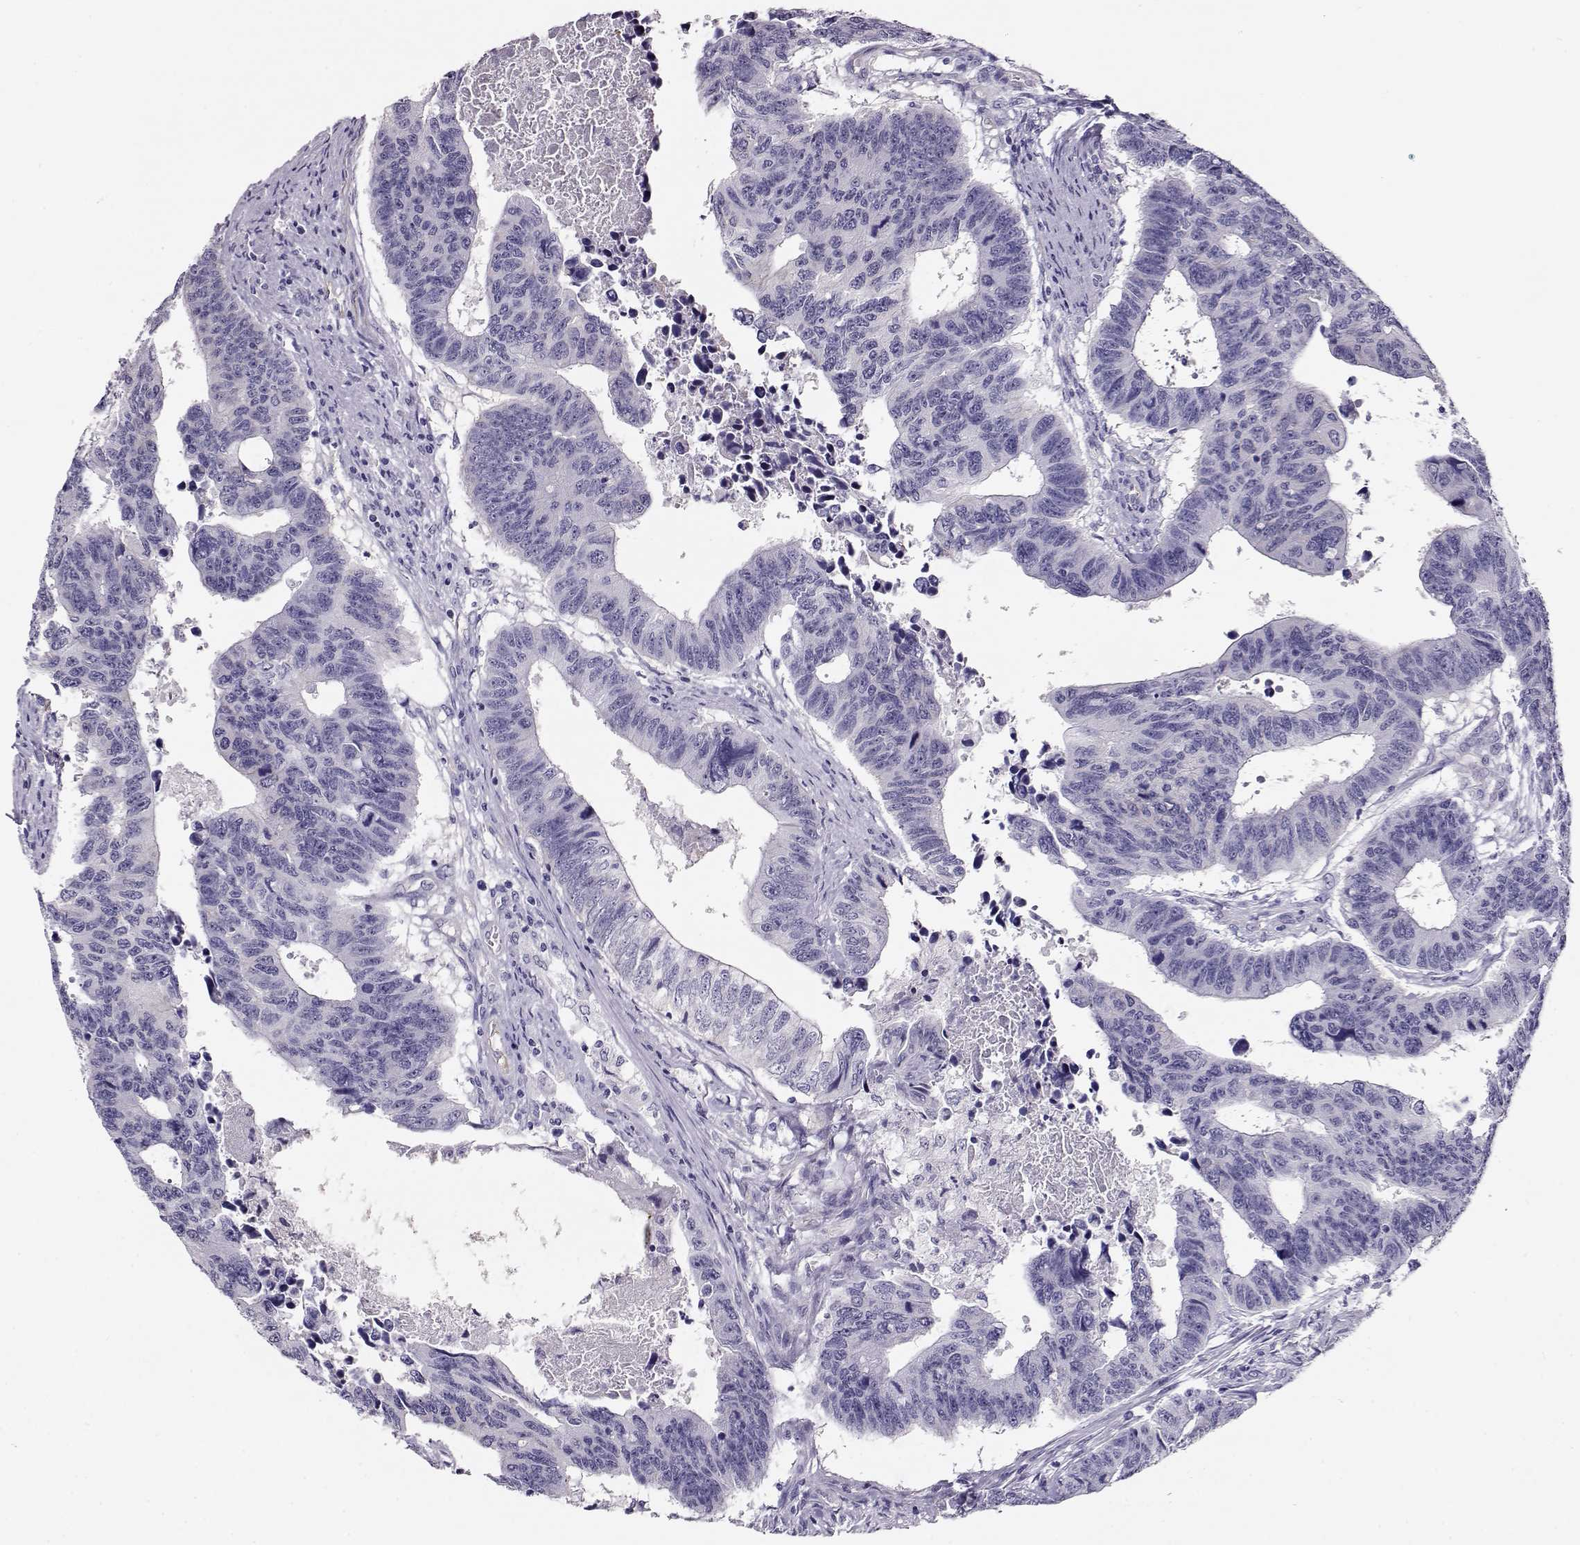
{"staining": {"intensity": "negative", "quantity": "none", "location": "none"}, "tissue": "colorectal cancer", "cell_type": "Tumor cells", "image_type": "cancer", "snomed": [{"axis": "morphology", "description": "Adenocarcinoma, NOS"}, {"axis": "topography", "description": "Rectum"}], "caption": "Tumor cells are negative for protein expression in human adenocarcinoma (colorectal).", "gene": "RBM44", "patient": {"sex": "female", "age": 85}}